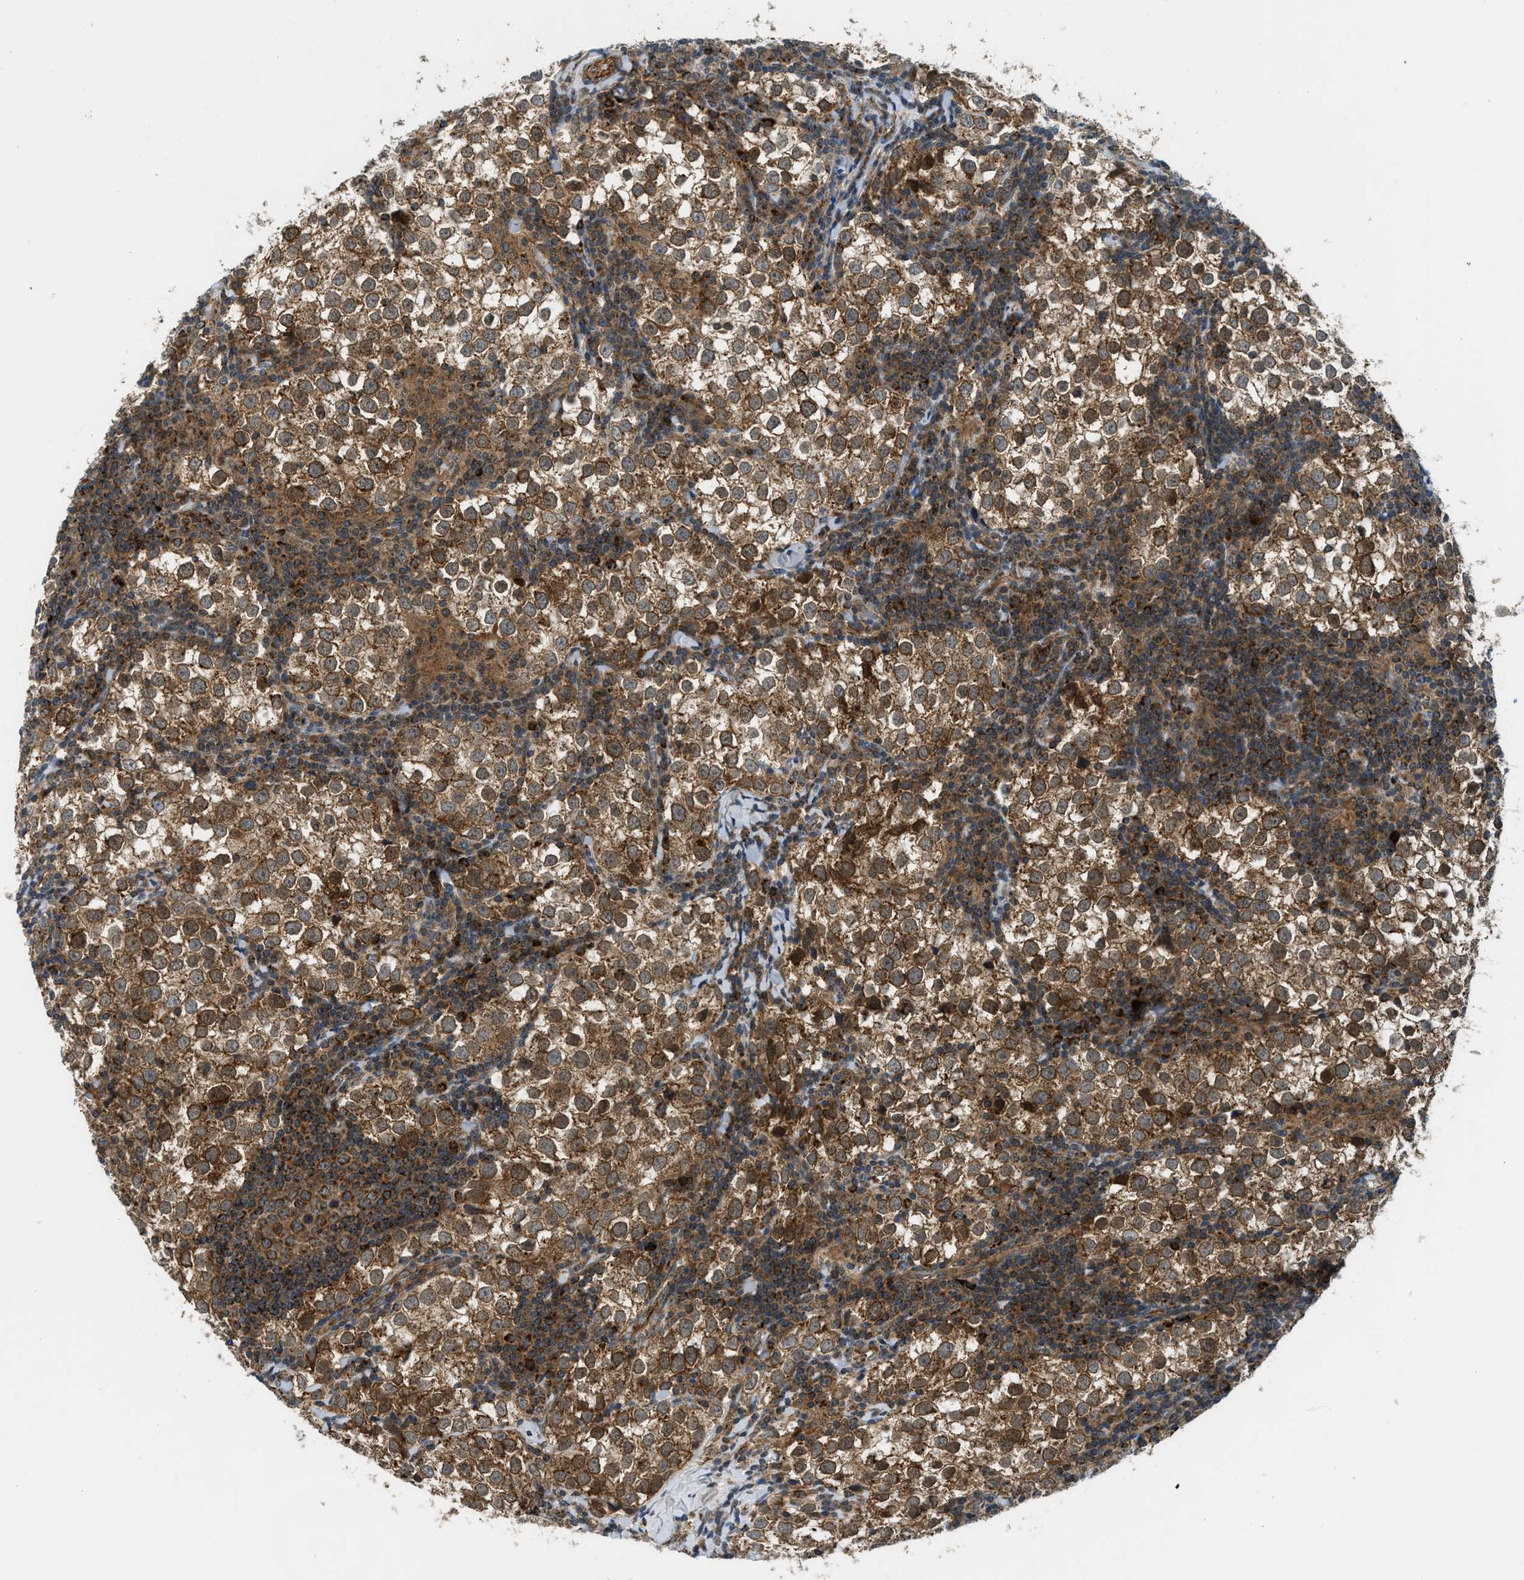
{"staining": {"intensity": "strong", "quantity": ">75%", "location": "cytoplasmic/membranous"}, "tissue": "testis cancer", "cell_type": "Tumor cells", "image_type": "cancer", "snomed": [{"axis": "morphology", "description": "Seminoma, NOS"}, {"axis": "morphology", "description": "Carcinoma, Embryonal, NOS"}, {"axis": "topography", "description": "Testis"}], "caption": "Immunohistochemical staining of testis cancer demonstrates strong cytoplasmic/membranous protein staining in about >75% of tumor cells. The staining was performed using DAB (3,3'-diaminobenzidine) to visualize the protein expression in brown, while the nuclei were stained in blue with hematoxylin (Magnification: 20x).", "gene": "SESN2", "patient": {"sex": "male", "age": 36}}